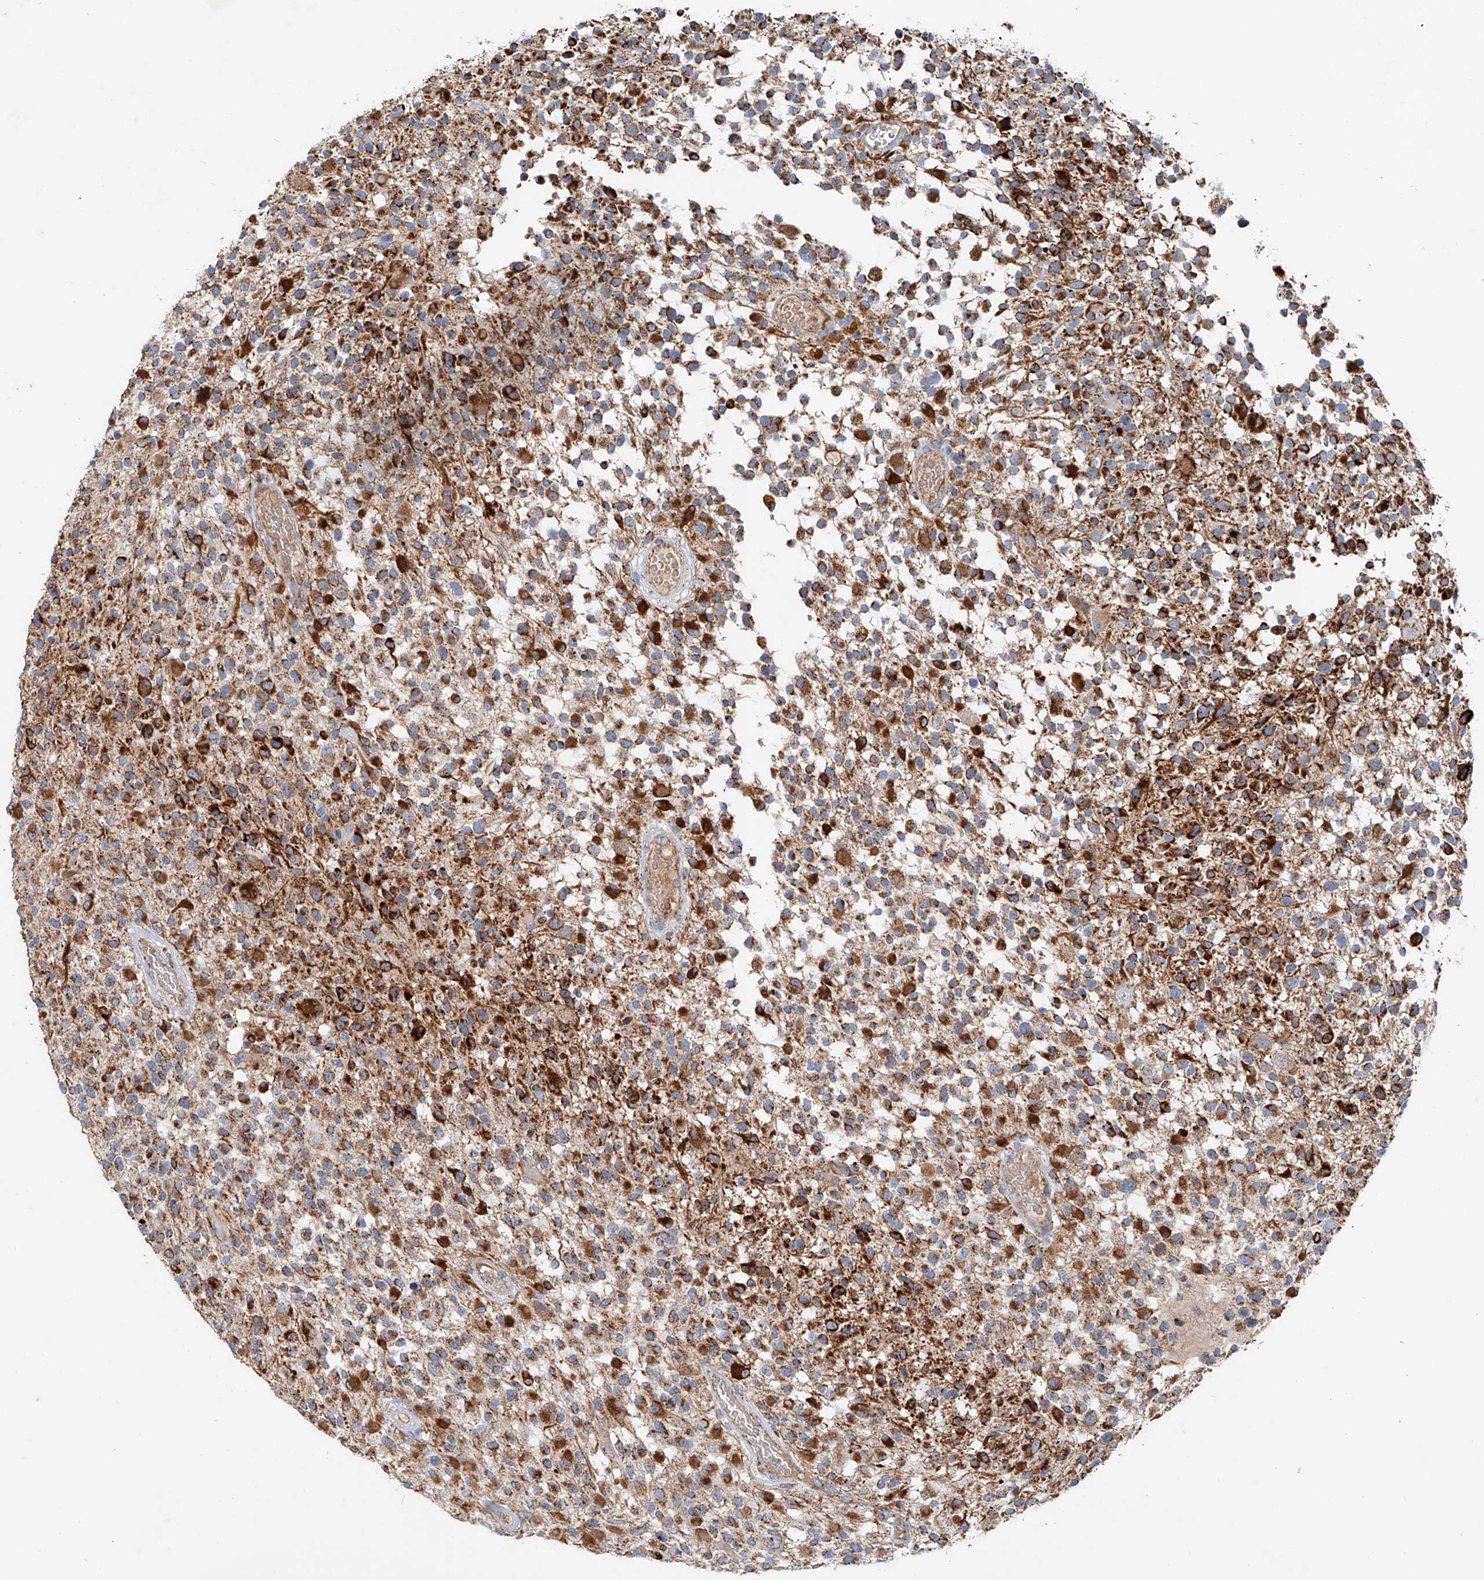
{"staining": {"intensity": "strong", "quantity": "25%-75%", "location": "cytoplasmic/membranous"}, "tissue": "glioma", "cell_type": "Tumor cells", "image_type": "cancer", "snomed": [{"axis": "morphology", "description": "Glioma, malignant, High grade"}, {"axis": "morphology", "description": "Glioblastoma, NOS"}, {"axis": "topography", "description": "Brain"}], "caption": "Immunohistochemical staining of glioblastoma demonstrates strong cytoplasmic/membranous protein staining in approximately 25%-75% of tumor cells. The protein of interest is stained brown, and the nuclei are stained in blue (DAB IHC with brightfield microscopy, high magnification).", "gene": "CARD10", "patient": {"sex": "male", "age": 60}}